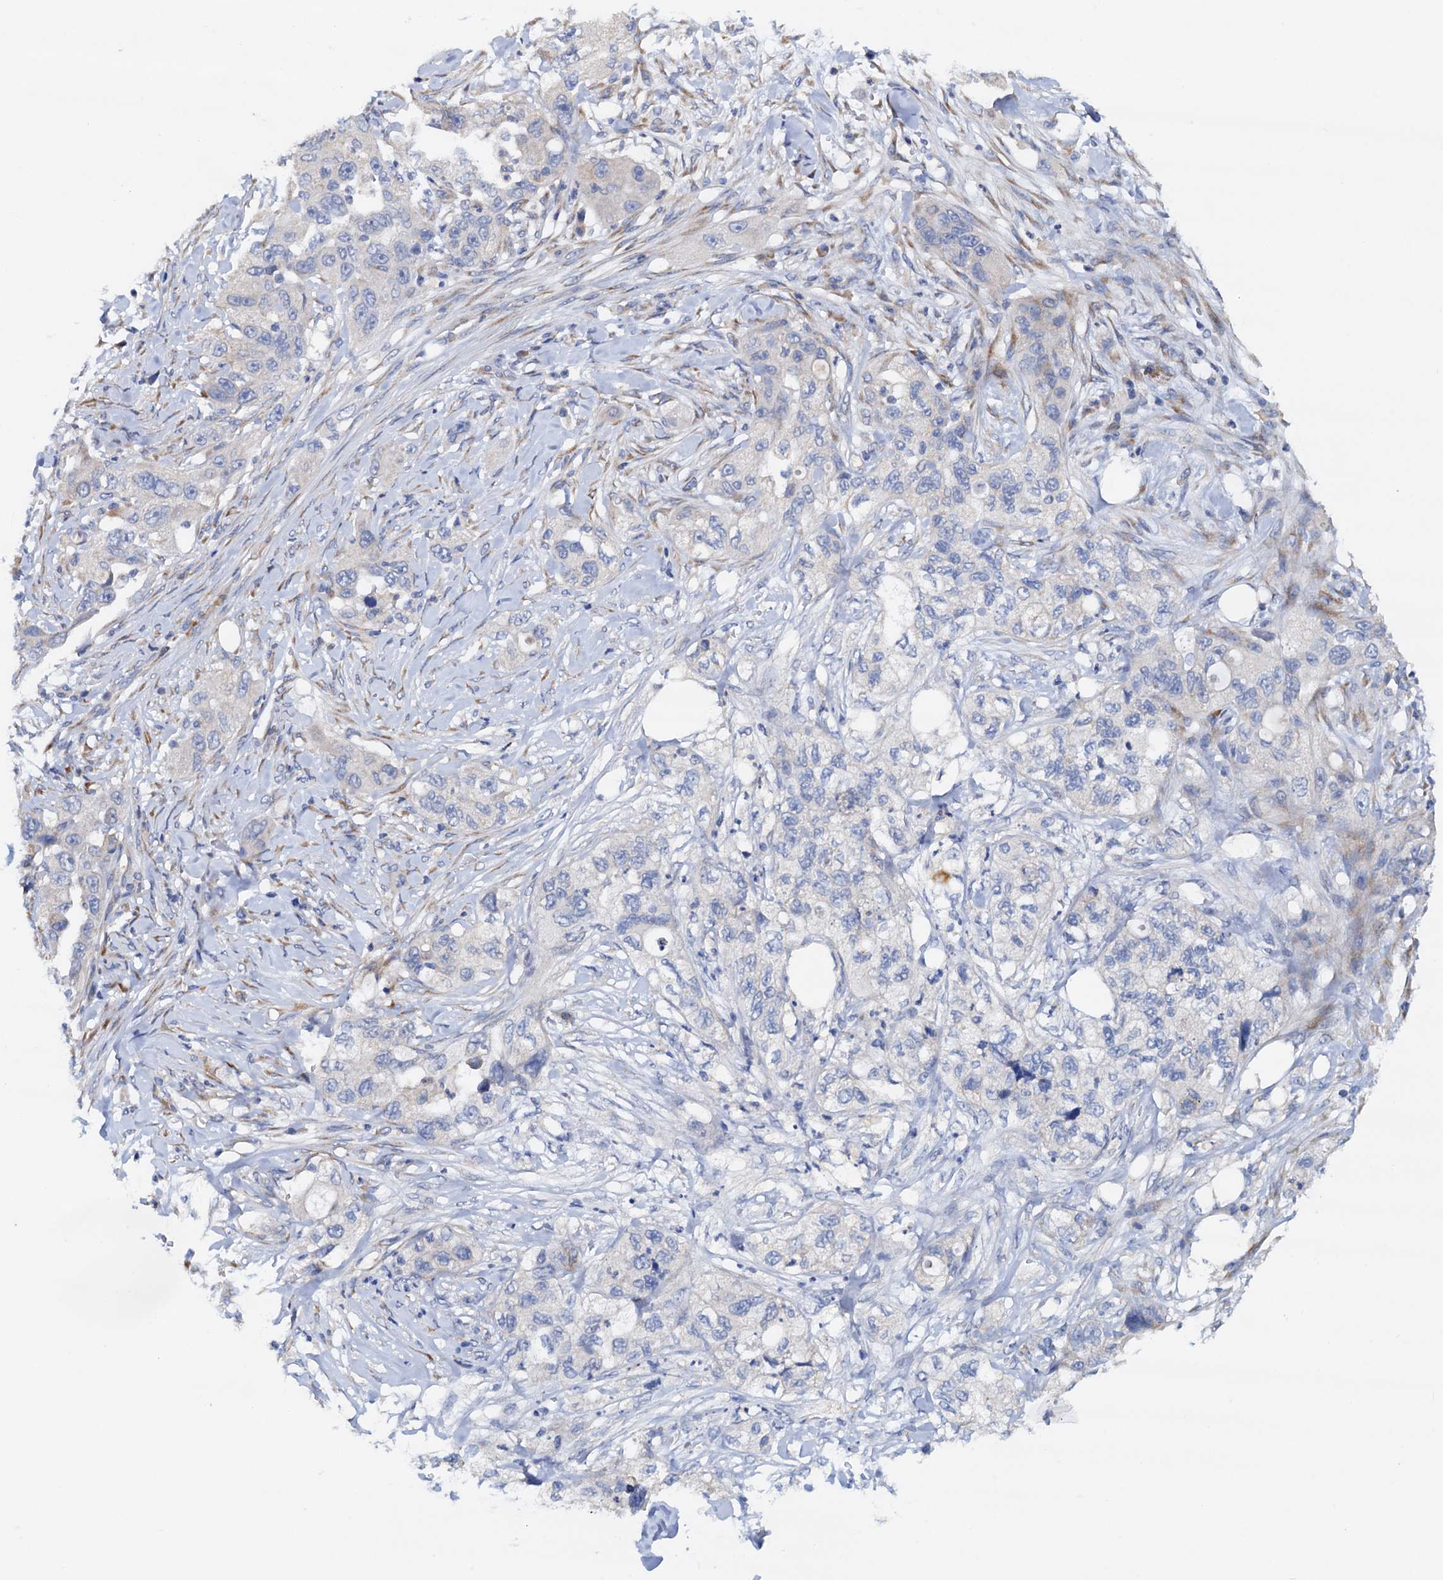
{"staining": {"intensity": "negative", "quantity": "none", "location": "none"}, "tissue": "pancreatic cancer", "cell_type": "Tumor cells", "image_type": "cancer", "snomed": [{"axis": "morphology", "description": "Adenocarcinoma, NOS"}, {"axis": "topography", "description": "Pancreas"}], "caption": "This is an immunohistochemistry micrograph of human adenocarcinoma (pancreatic). There is no positivity in tumor cells.", "gene": "RASSF9", "patient": {"sex": "female", "age": 78}}